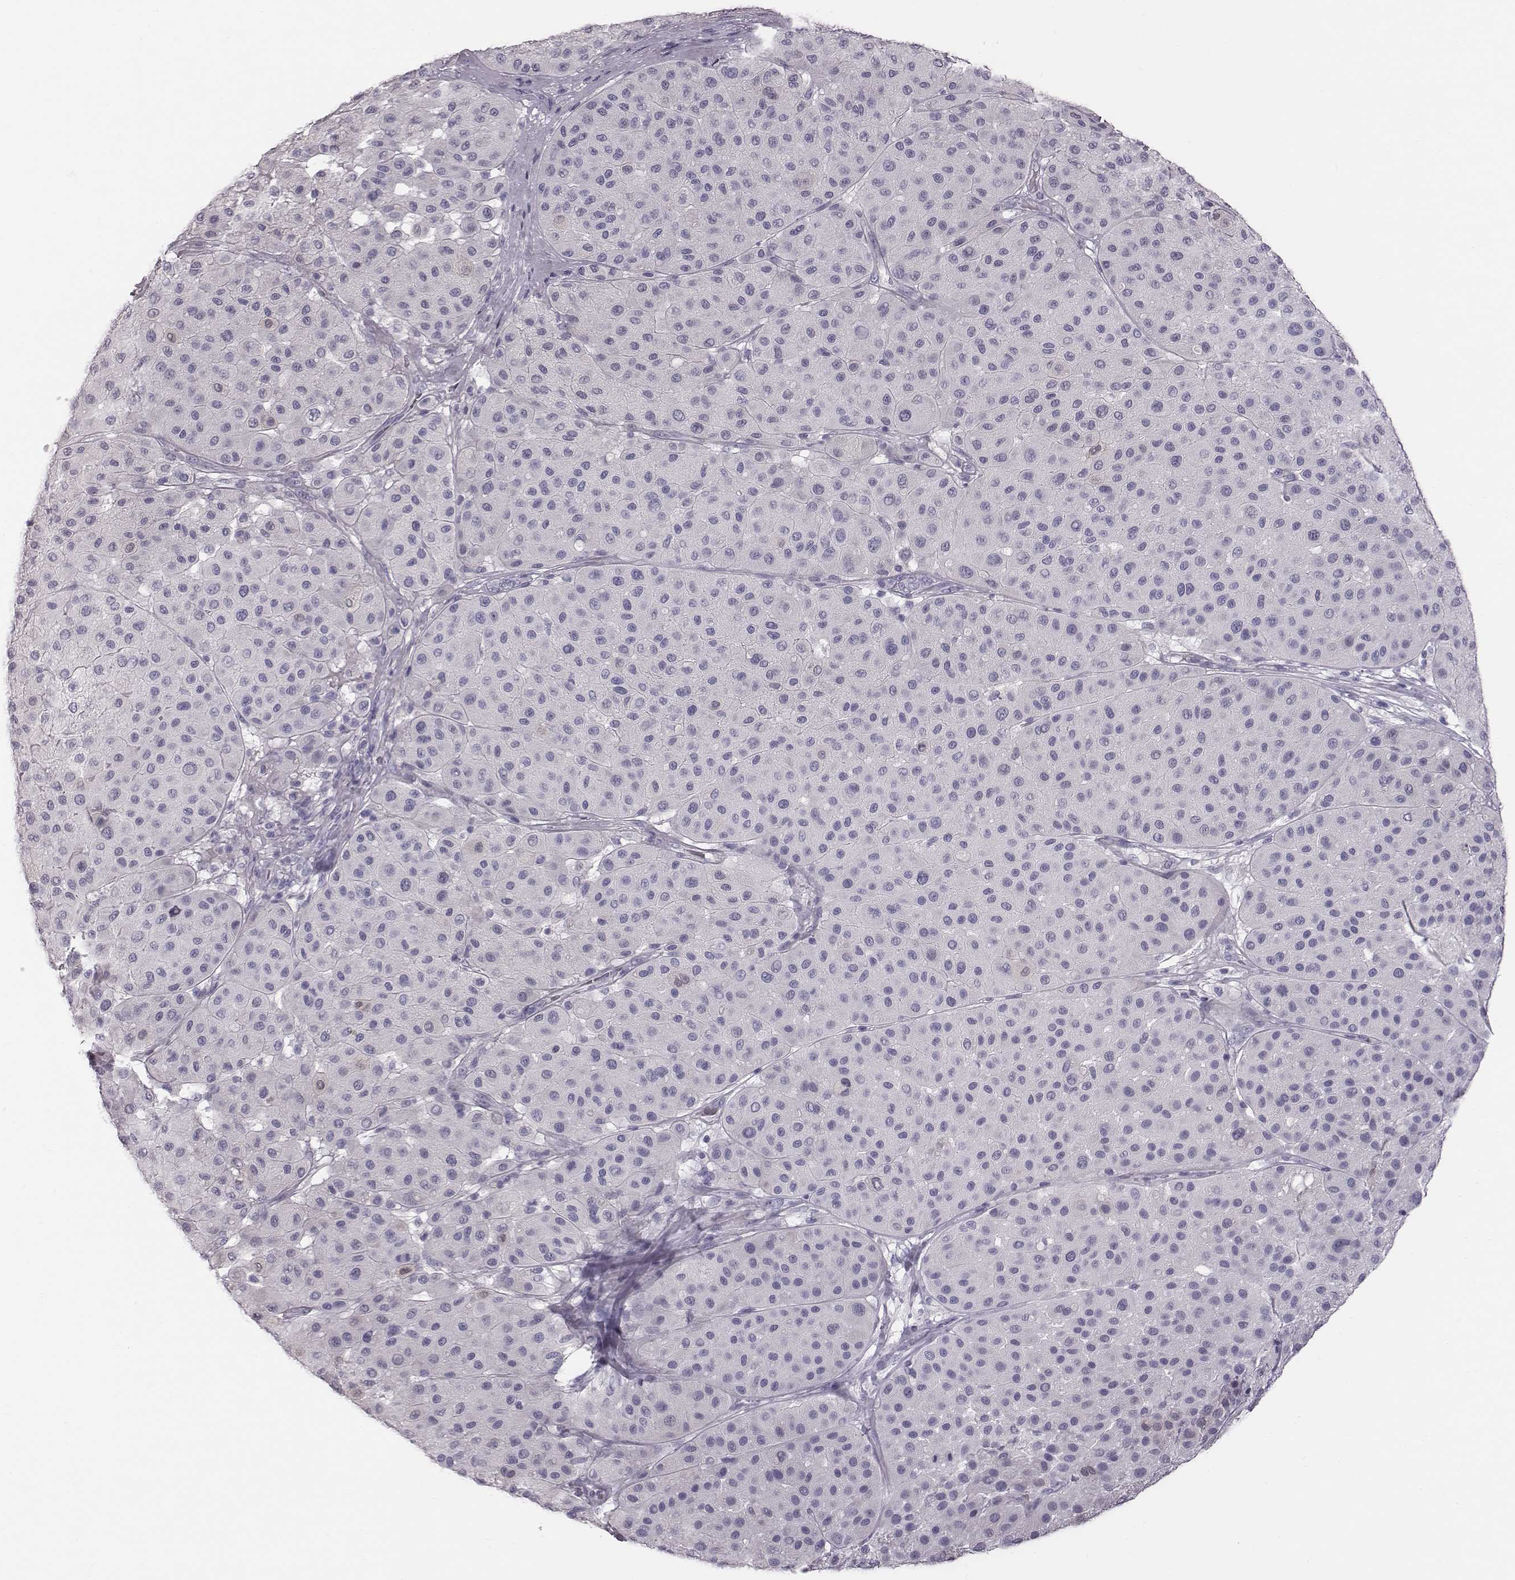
{"staining": {"intensity": "negative", "quantity": "none", "location": "none"}, "tissue": "melanoma", "cell_type": "Tumor cells", "image_type": "cancer", "snomed": [{"axis": "morphology", "description": "Malignant melanoma, Metastatic site"}, {"axis": "topography", "description": "Smooth muscle"}], "caption": "DAB immunohistochemical staining of melanoma shows no significant staining in tumor cells.", "gene": "CRISP1", "patient": {"sex": "male", "age": 41}}